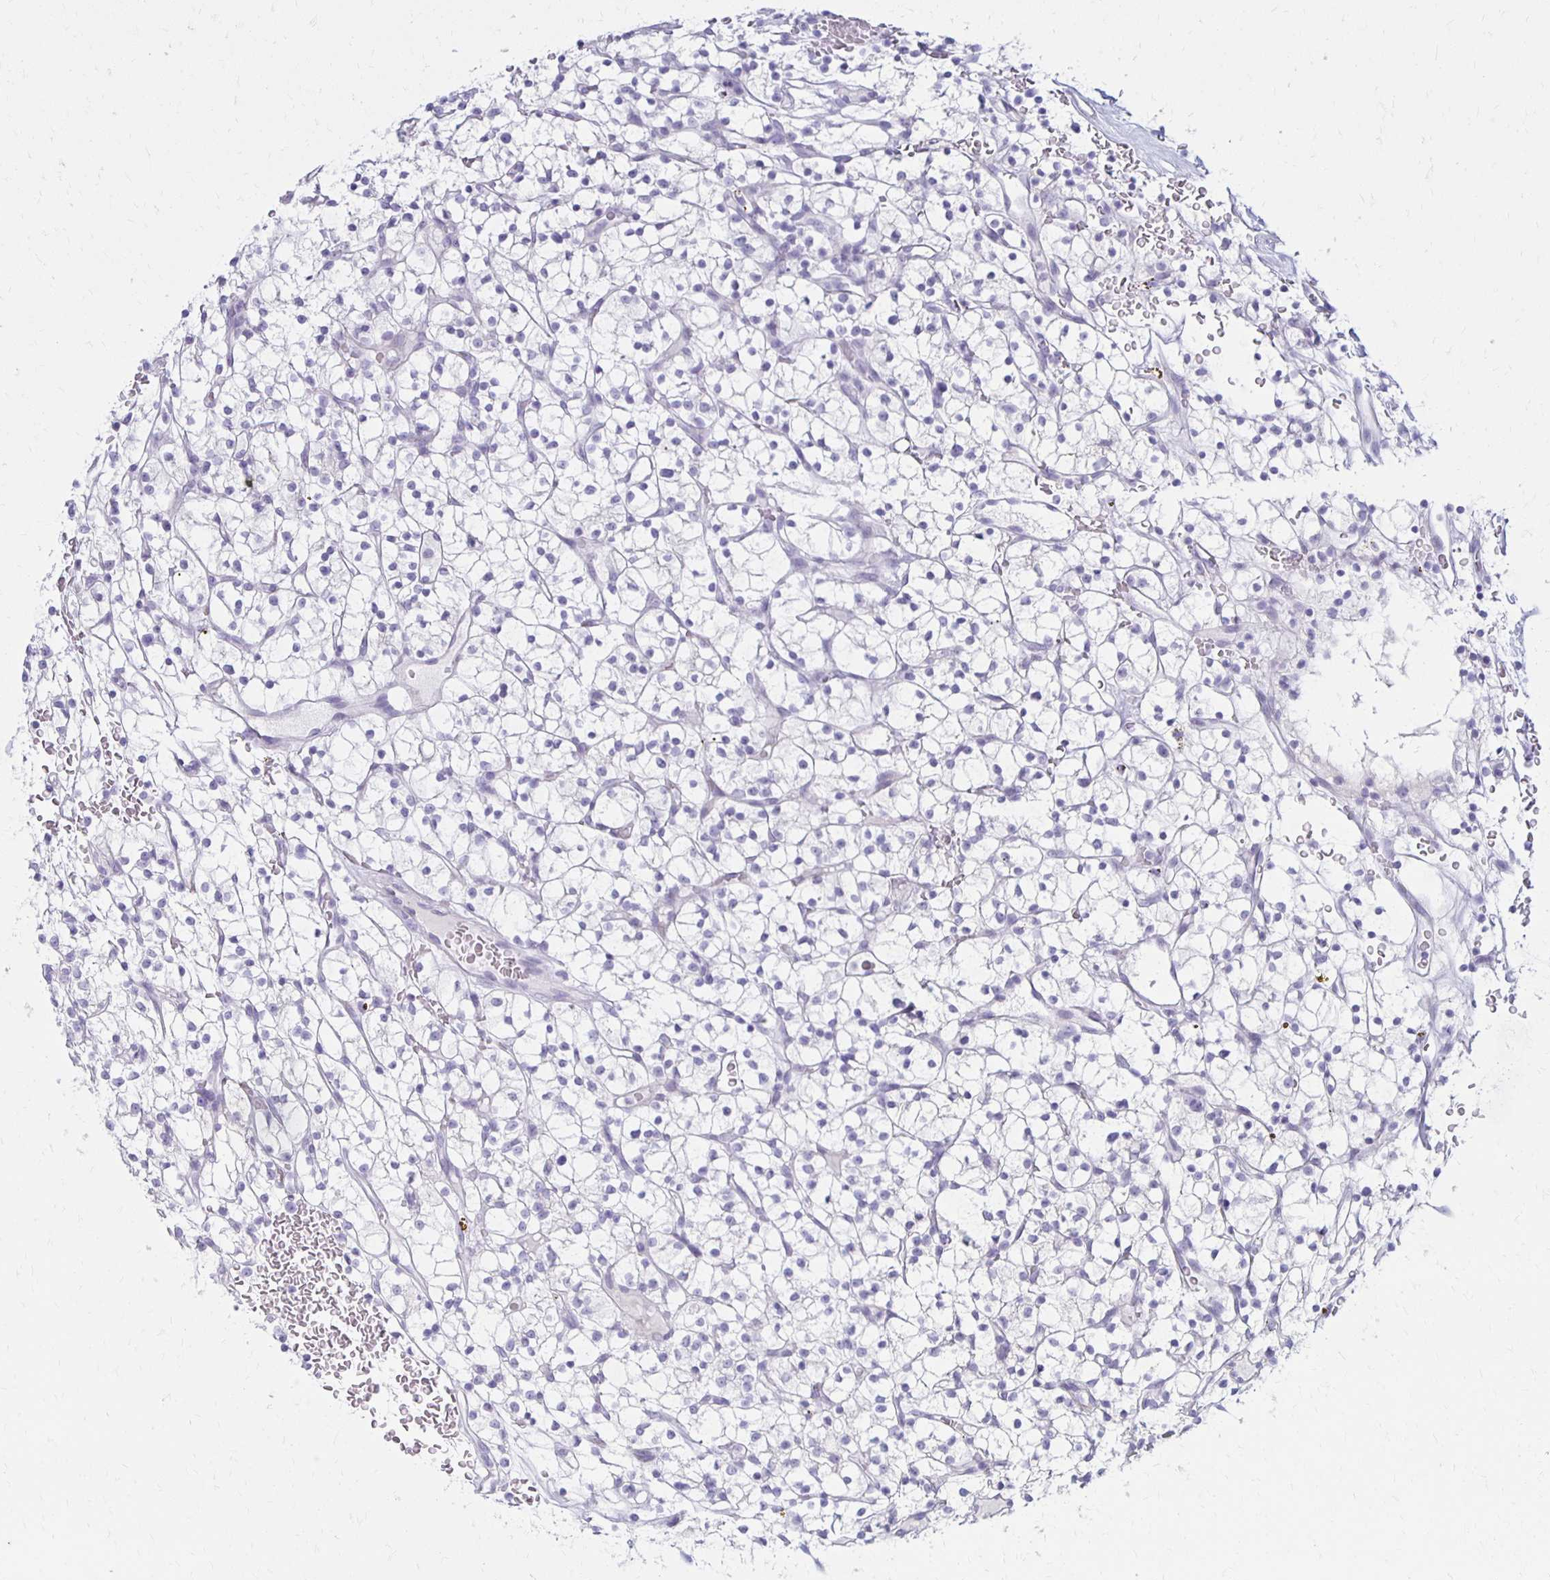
{"staining": {"intensity": "negative", "quantity": "none", "location": "none"}, "tissue": "renal cancer", "cell_type": "Tumor cells", "image_type": "cancer", "snomed": [{"axis": "morphology", "description": "Adenocarcinoma, NOS"}, {"axis": "topography", "description": "Kidney"}], "caption": "DAB immunohistochemical staining of renal cancer shows no significant expression in tumor cells.", "gene": "RYR1", "patient": {"sex": "female", "age": 64}}